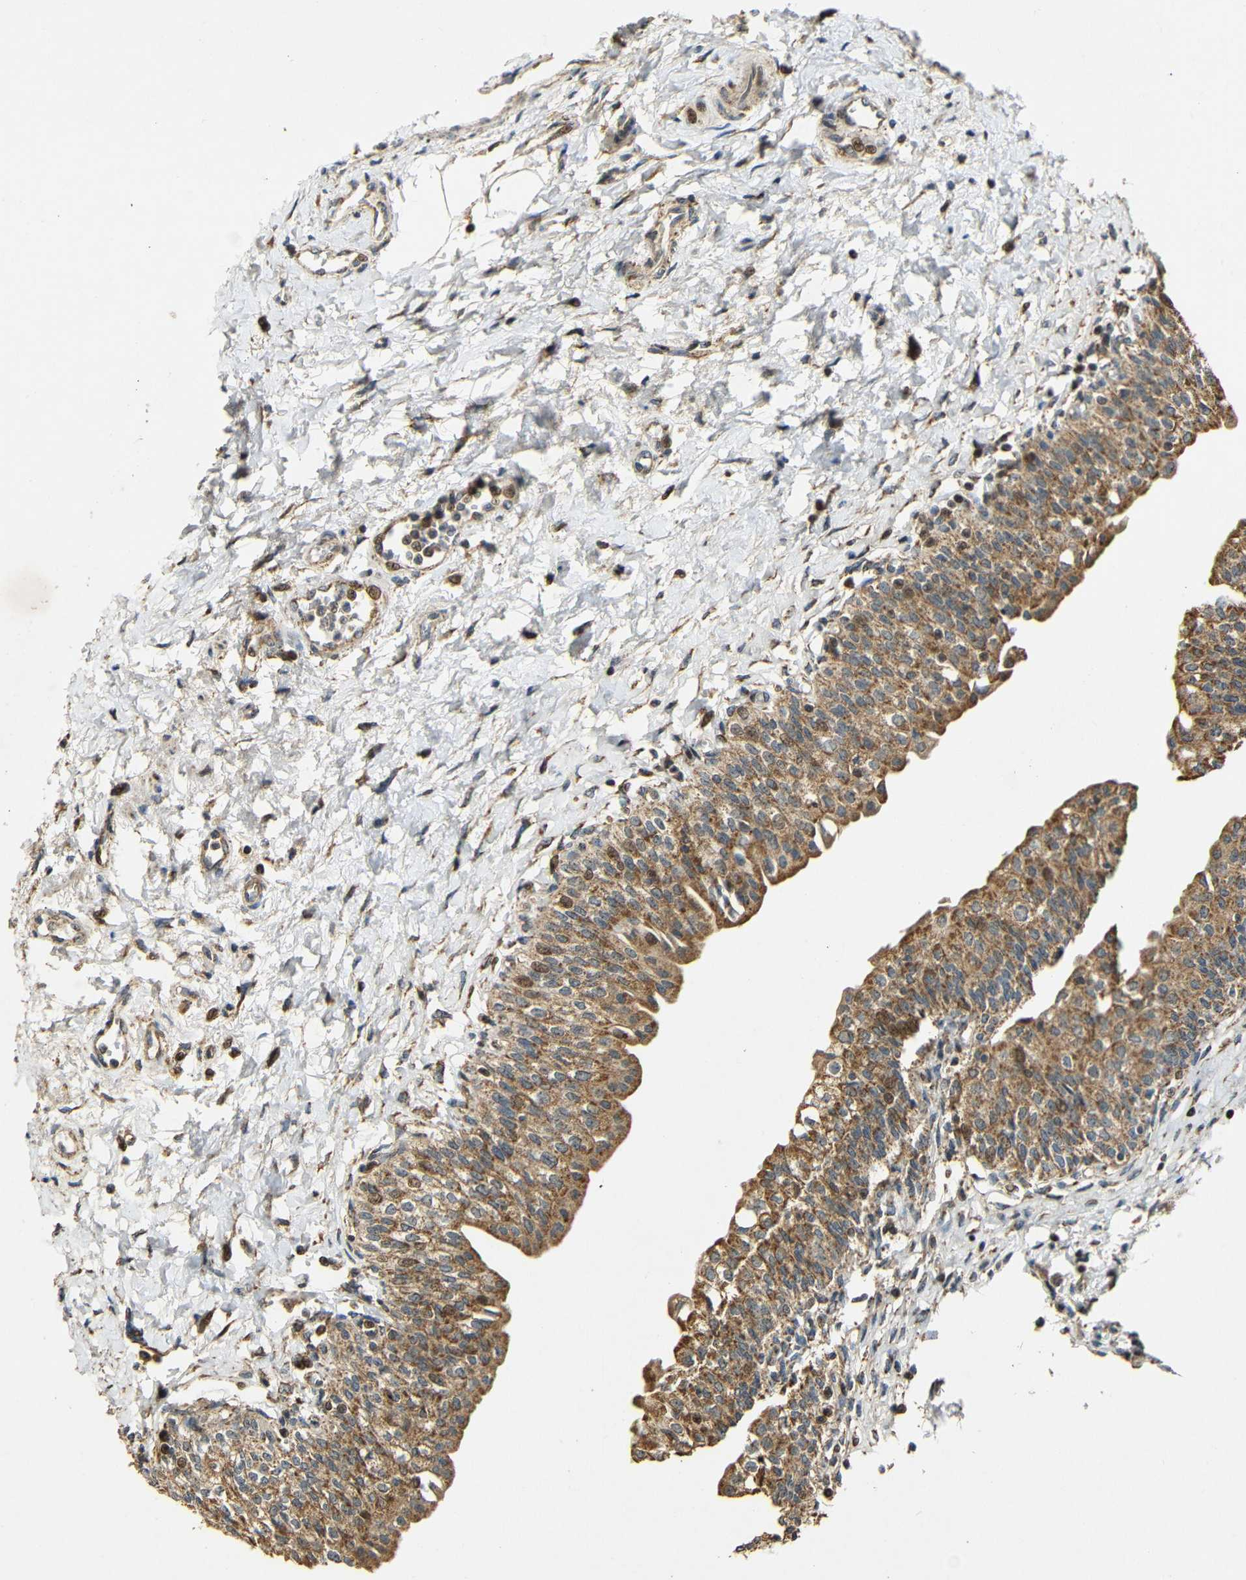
{"staining": {"intensity": "moderate", "quantity": ">75%", "location": "cytoplasmic/membranous,nuclear"}, "tissue": "urinary bladder", "cell_type": "Urothelial cells", "image_type": "normal", "snomed": [{"axis": "morphology", "description": "Normal tissue, NOS"}, {"axis": "topography", "description": "Urinary bladder"}], "caption": "A high-resolution photomicrograph shows immunohistochemistry staining of benign urinary bladder, which reveals moderate cytoplasmic/membranous,nuclear positivity in about >75% of urothelial cells. The protein of interest is shown in brown color, while the nuclei are stained blue.", "gene": "KAZALD1", "patient": {"sex": "male", "age": 55}}